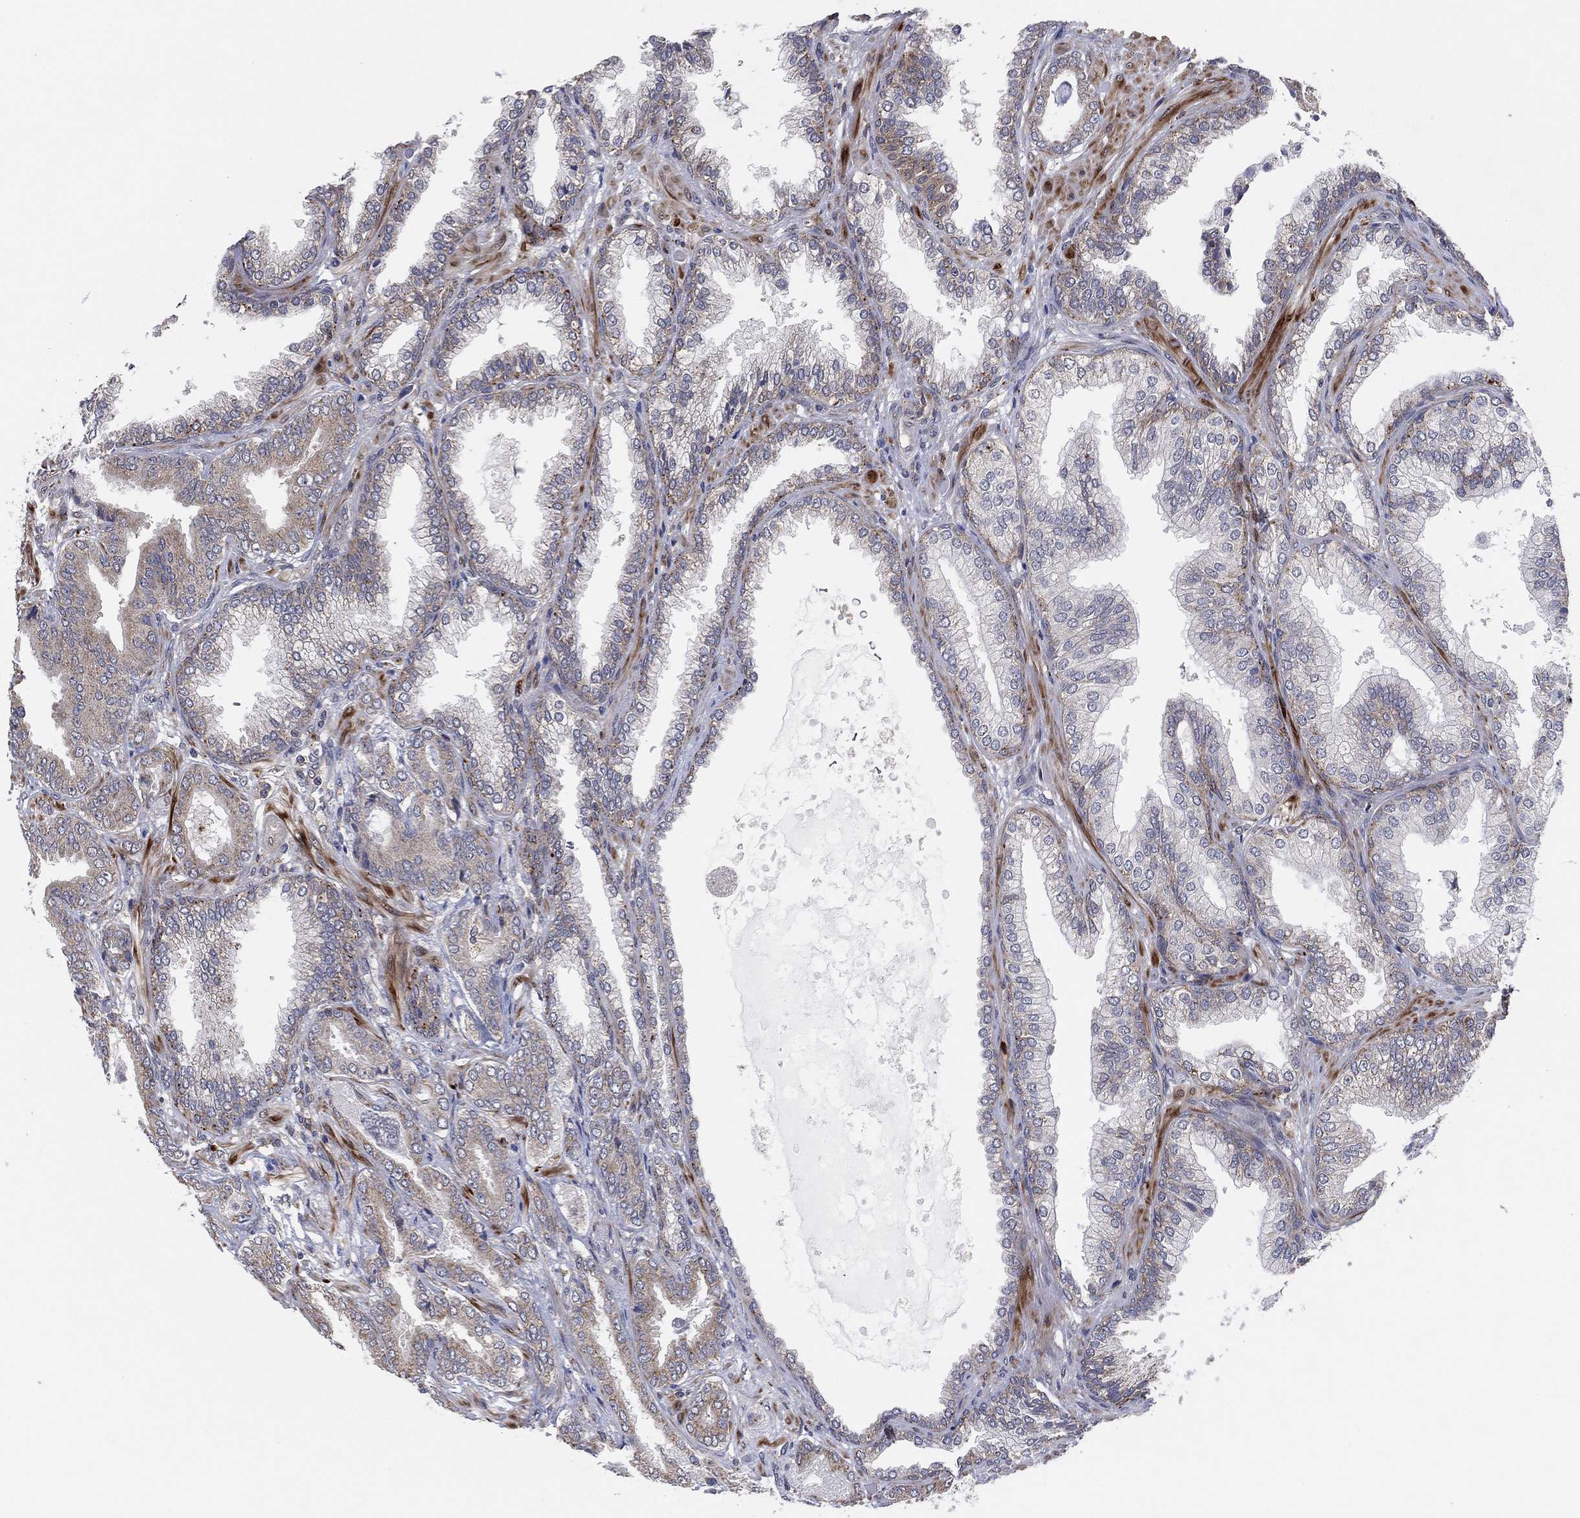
{"staining": {"intensity": "weak", "quantity": "<25%", "location": "cytoplasmic/membranous"}, "tissue": "prostate cancer", "cell_type": "Tumor cells", "image_type": "cancer", "snomed": [{"axis": "morphology", "description": "Adenocarcinoma, Low grade"}, {"axis": "topography", "description": "Prostate"}], "caption": "Immunohistochemistry image of prostate cancer stained for a protein (brown), which exhibits no expression in tumor cells. (DAB IHC visualized using brightfield microscopy, high magnification).", "gene": "FAM104A", "patient": {"sex": "male", "age": 68}}